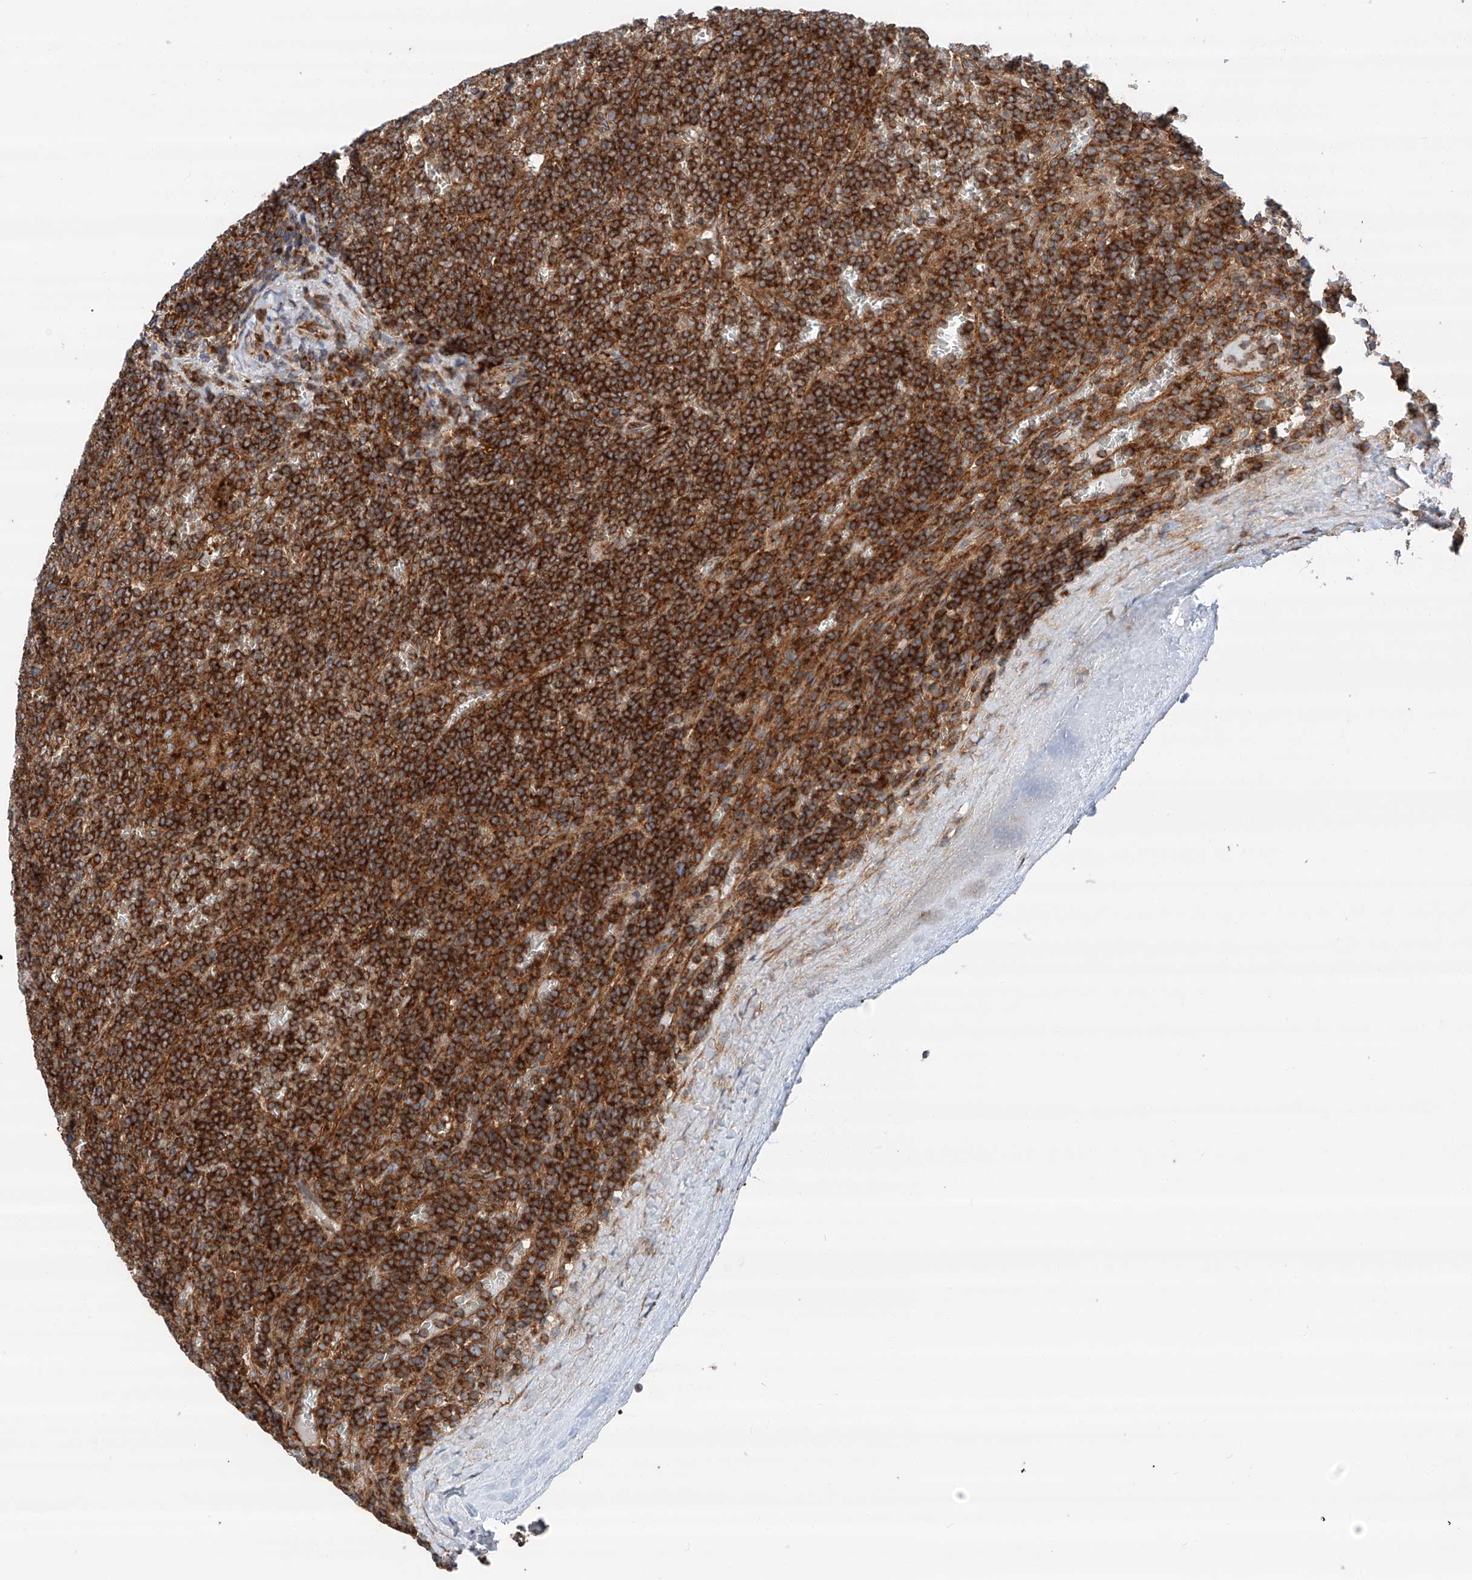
{"staining": {"intensity": "strong", "quantity": ">75%", "location": "cytoplasmic/membranous"}, "tissue": "lymphoma", "cell_type": "Tumor cells", "image_type": "cancer", "snomed": [{"axis": "morphology", "description": "Malignant lymphoma, non-Hodgkin's type, Low grade"}, {"axis": "topography", "description": "Spleen"}], "caption": "Low-grade malignant lymphoma, non-Hodgkin's type tissue shows strong cytoplasmic/membranous positivity in approximately >75% of tumor cells Using DAB (3,3'-diaminobenzidine) (brown) and hematoxylin (blue) stains, captured at high magnification using brightfield microscopy.", "gene": "ZC3H15", "patient": {"sex": "female", "age": 19}}